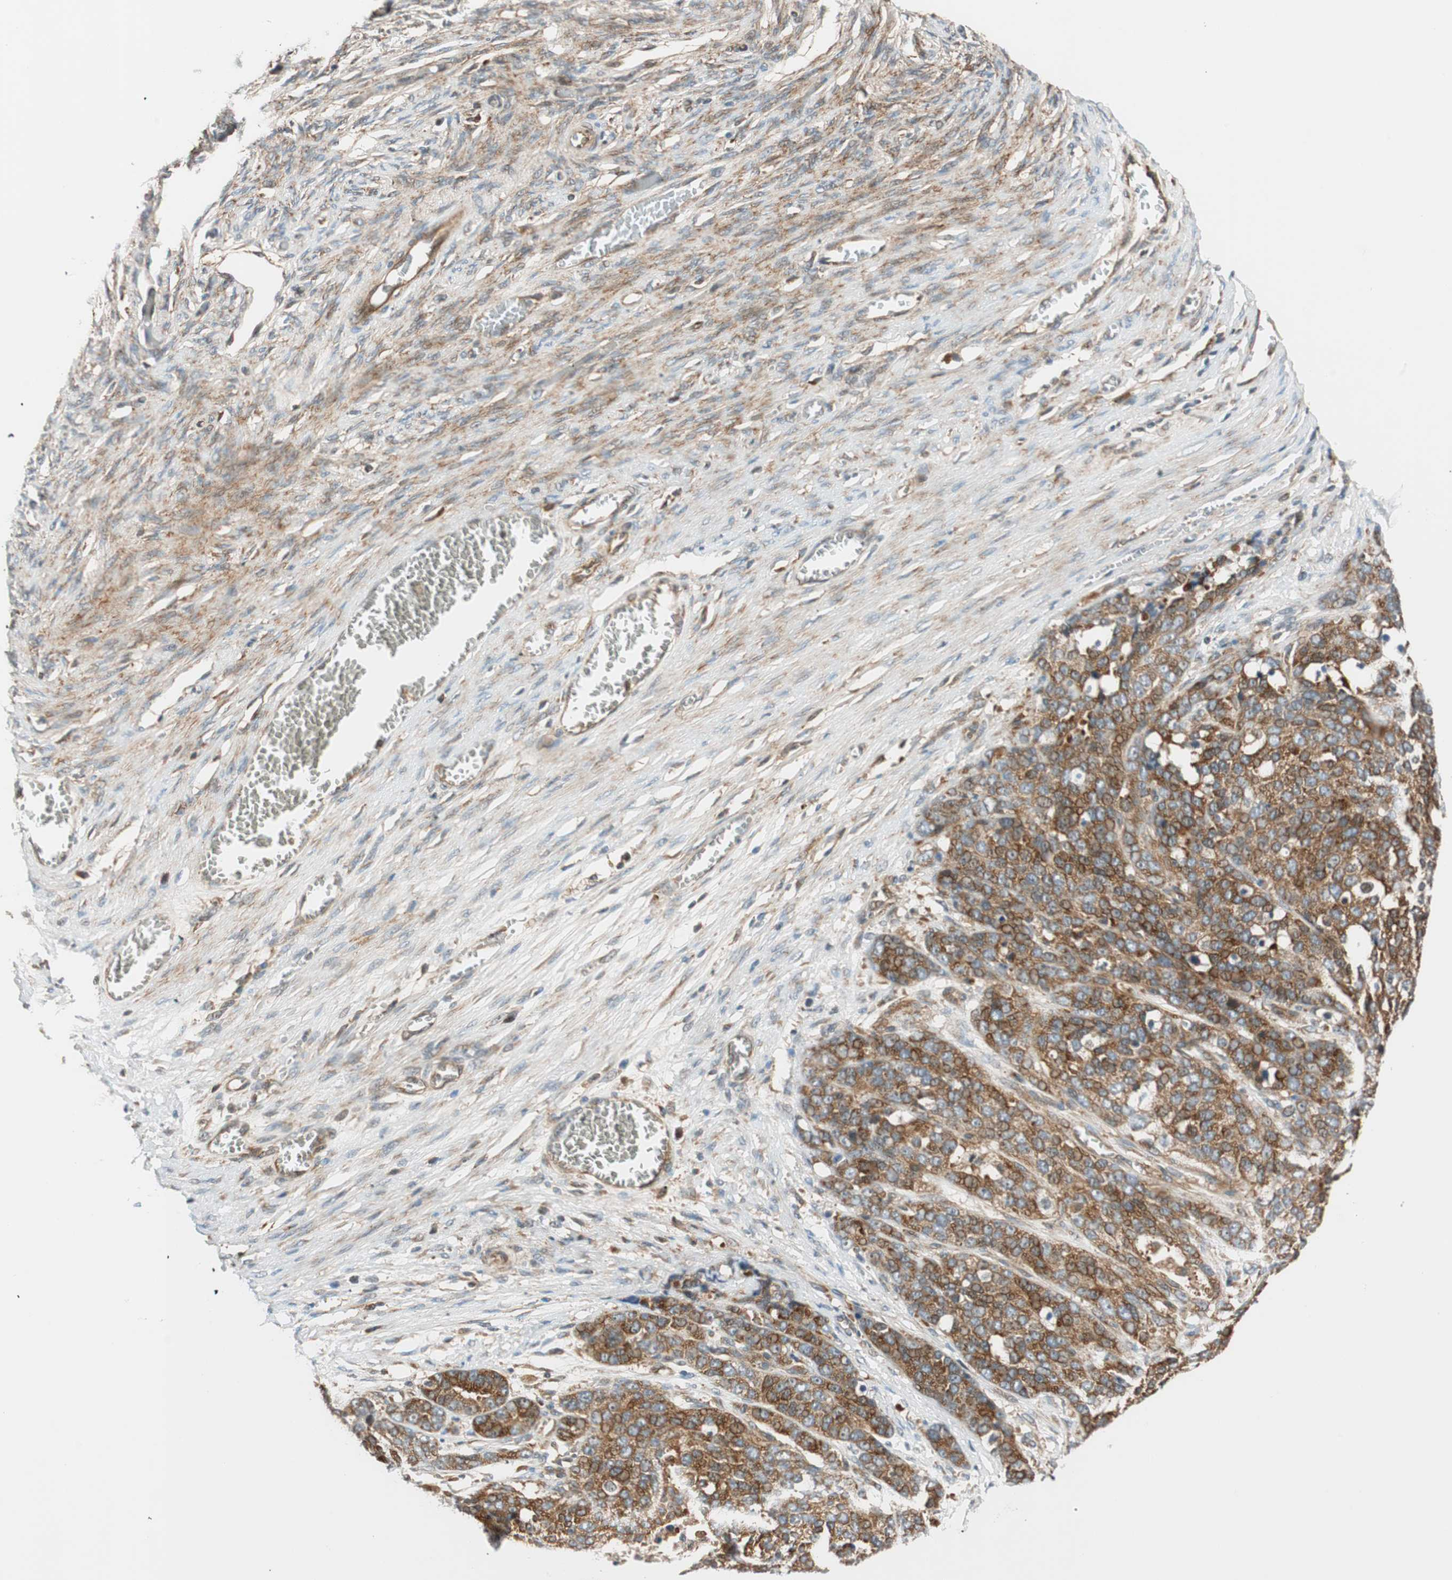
{"staining": {"intensity": "strong", "quantity": ">75%", "location": "cytoplasmic/membranous"}, "tissue": "ovarian cancer", "cell_type": "Tumor cells", "image_type": "cancer", "snomed": [{"axis": "morphology", "description": "Cystadenocarcinoma, serous, NOS"}, {"axis": "topography", "description": "Ovary"}], "caption": "Immunohistochemical staining of ovarian cancer exhibits high levels of strong cytoplasmic/membranous staining in approximately >75% of tumor cells. The protein is shown in brown color, while the nuclei are stained blue.", "gene": "ABI1", "patient": {"sex": "female", "age": 44}}